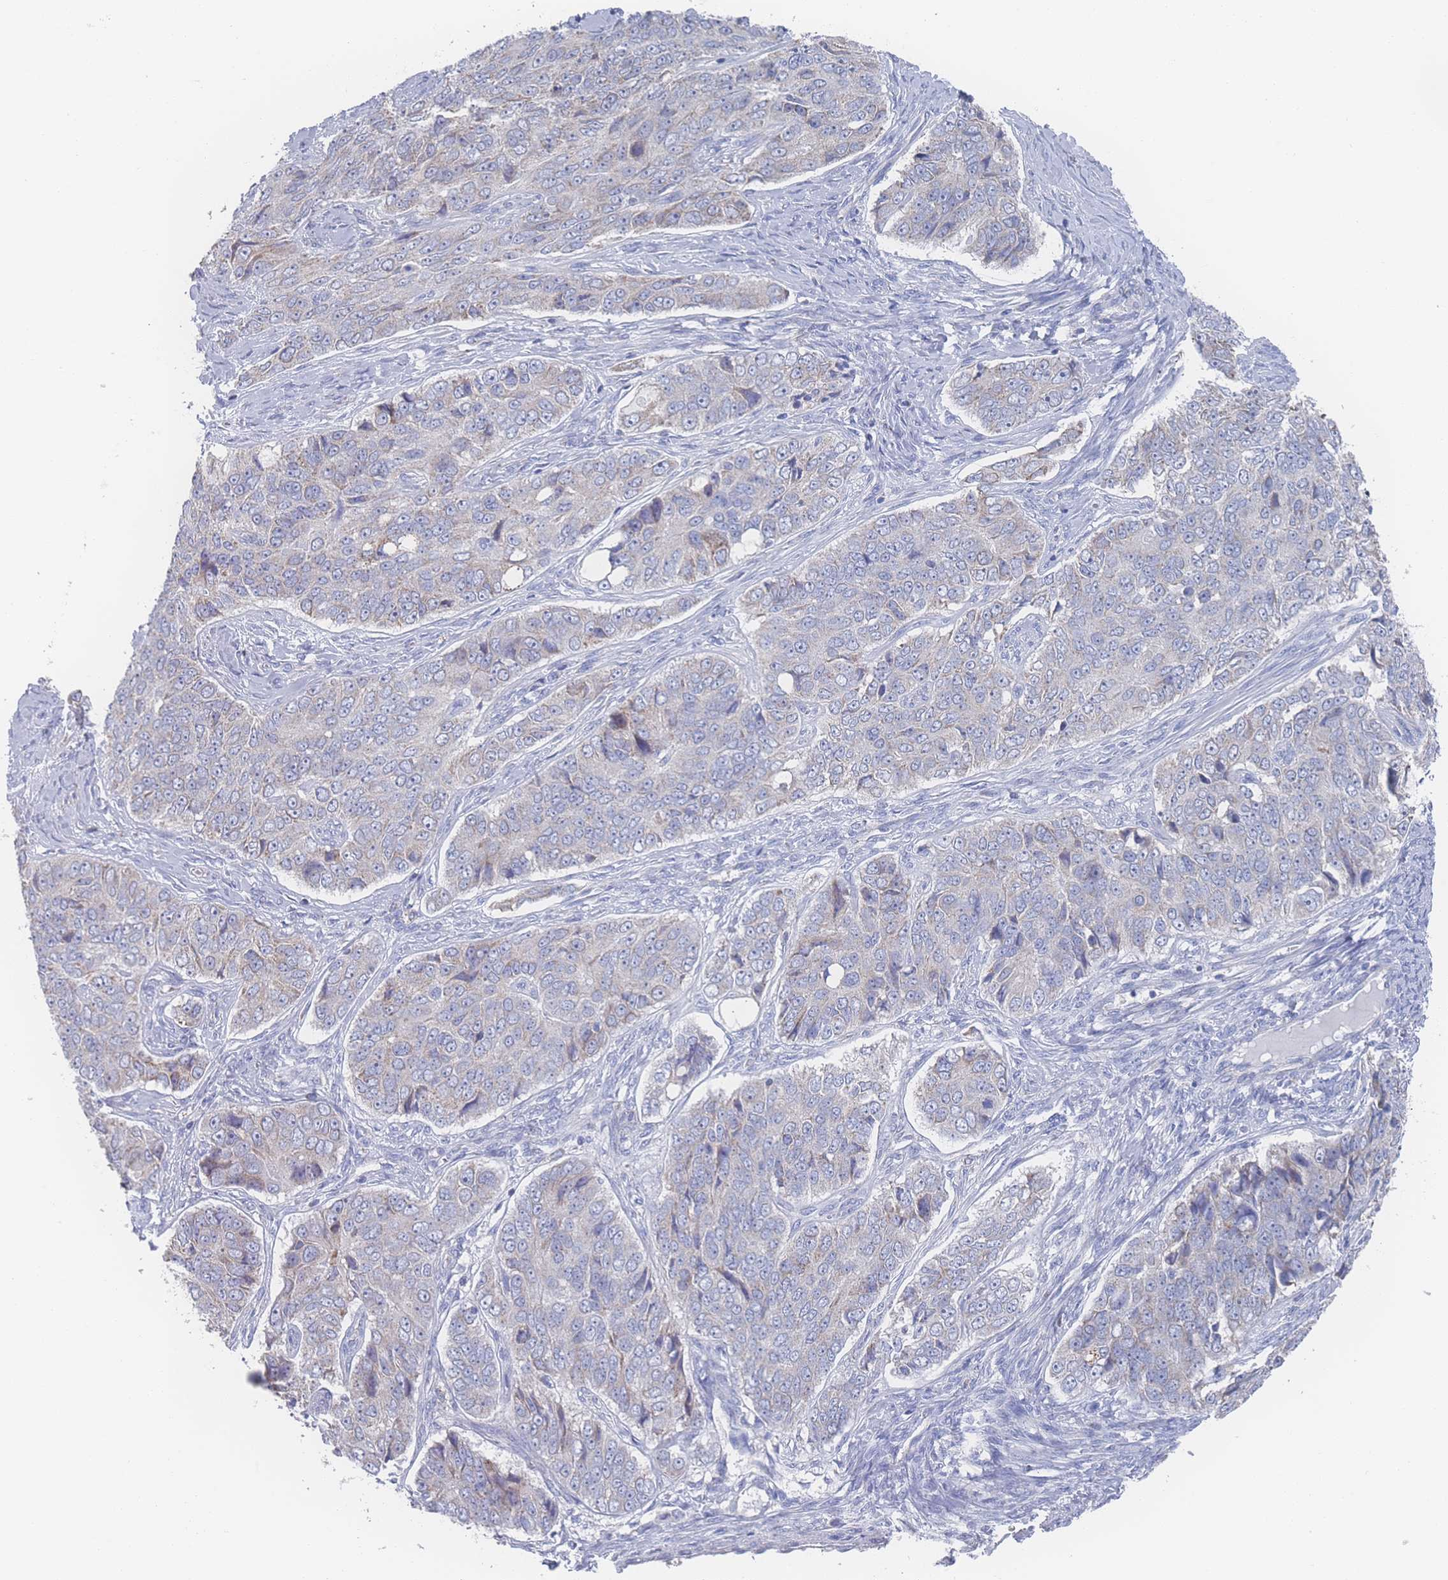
{"staining": {"intensity": "negative", "quantity": "none", "location": "none"}, "tissue": "ovarian cancer", "cell_type": "Tumor cells", "image_type": "cancer", "snomed": [{"axis": "morphology", "description": "Carcinoma, endometroid"}, {"axis": "topography", "description": "Ovary"}], "caption": "Human endometroid carcinoma (ovarian) stained for a protein using immunohistochemistry (IHC) displays no expression in tumor cells.", "gene": "SNPH", "patient": {"sex": "female", "age": 51}}